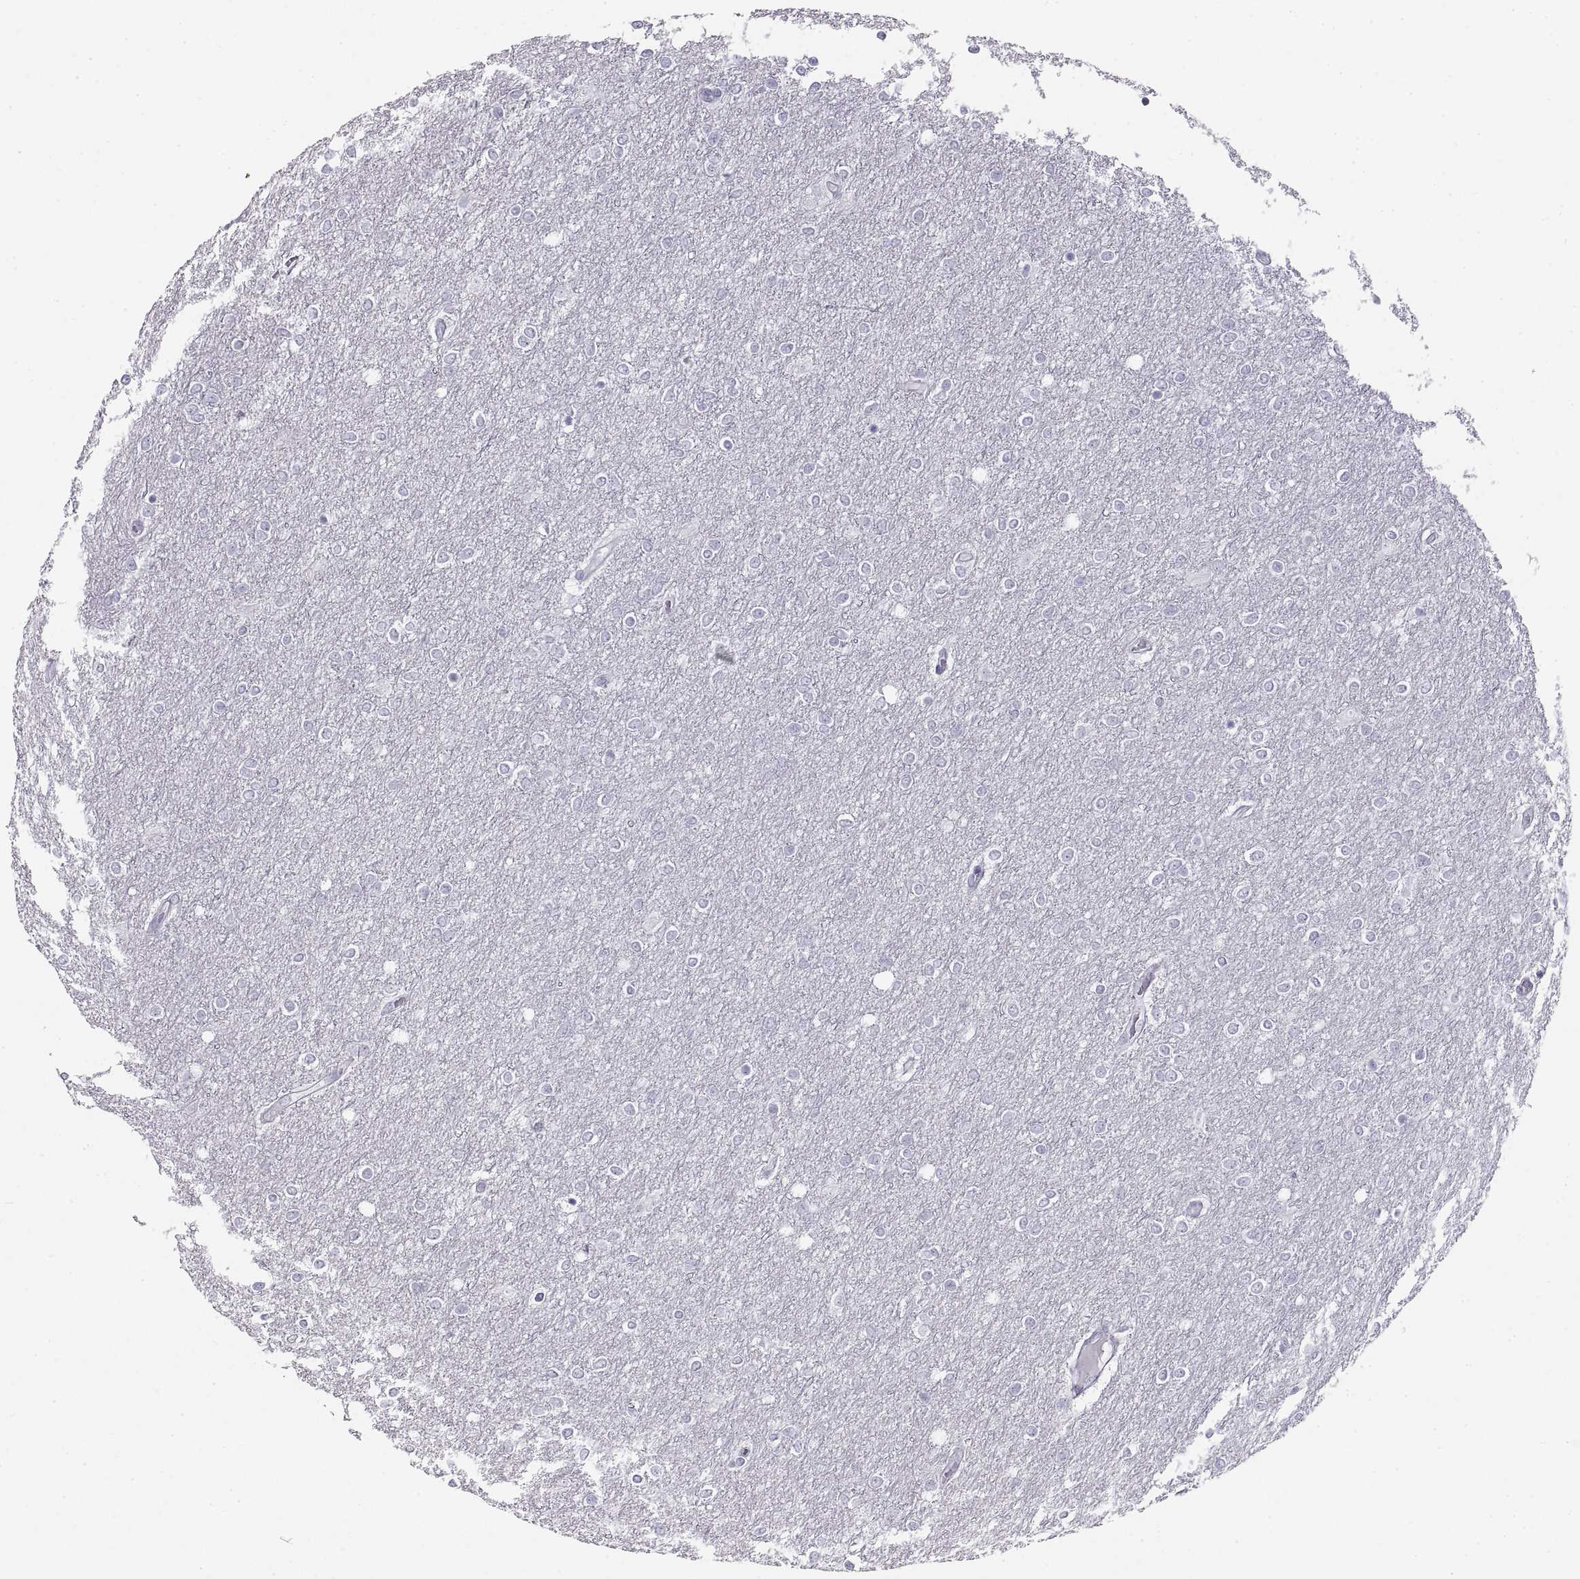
{"staining": {"intensity": "negative", "quantity": "none", "location": "none"}, "tissue": "glioma", "cell_type": "Tumor cells", "image_type": "cancer", "snomed": [{"axis": "morphology", "description": "Glioma, malignant, High grade"}, {"axis": "topography", "description": "Brain"}], "caption": "Tumor cells show no significant staining in high-grade glioma (malignant).", "gene": "SEMG1", "patient": {"sex": "female", "age": 61}}